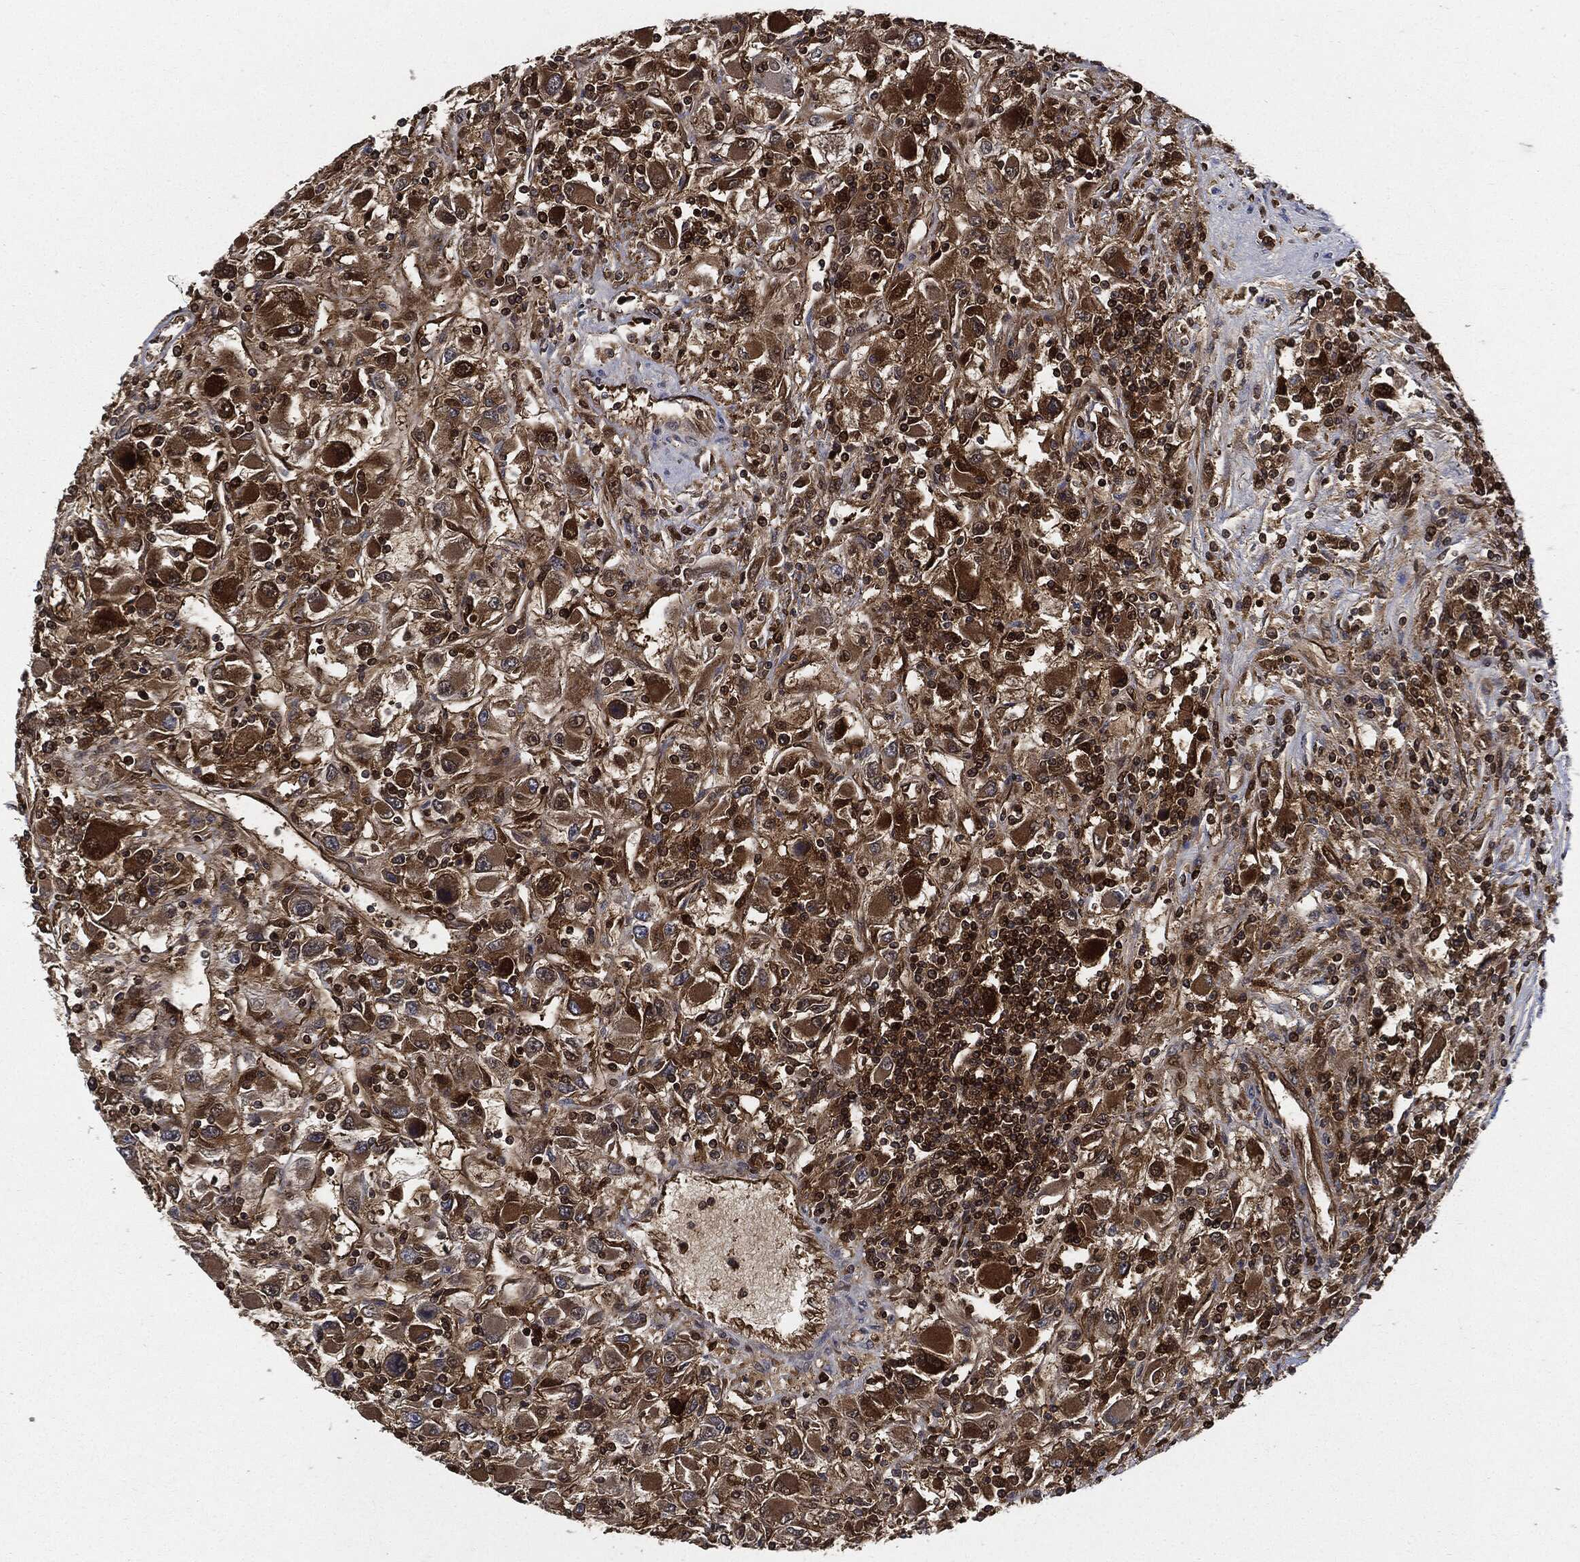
{"staining": {"intensity": "strong", "quantity": ">75%", "location": "cytoplasmic/membranous"}, "tissue": "renal cancer", "cell_type": "Tumor cells", "image_type": "cancer", "snomed": [{"axis": "morphology", "description": "Adenocarcinoma, NOS"}, {"axis": "topography", "description": "Kidney"}], "caption": "Protein staining shows strong cytoplasmic/membranous staining in approximately >75% of tumor cells in renal cancer.", "gene": "XPNPEP1", "patient": {"sex": "female", "age": 67}}